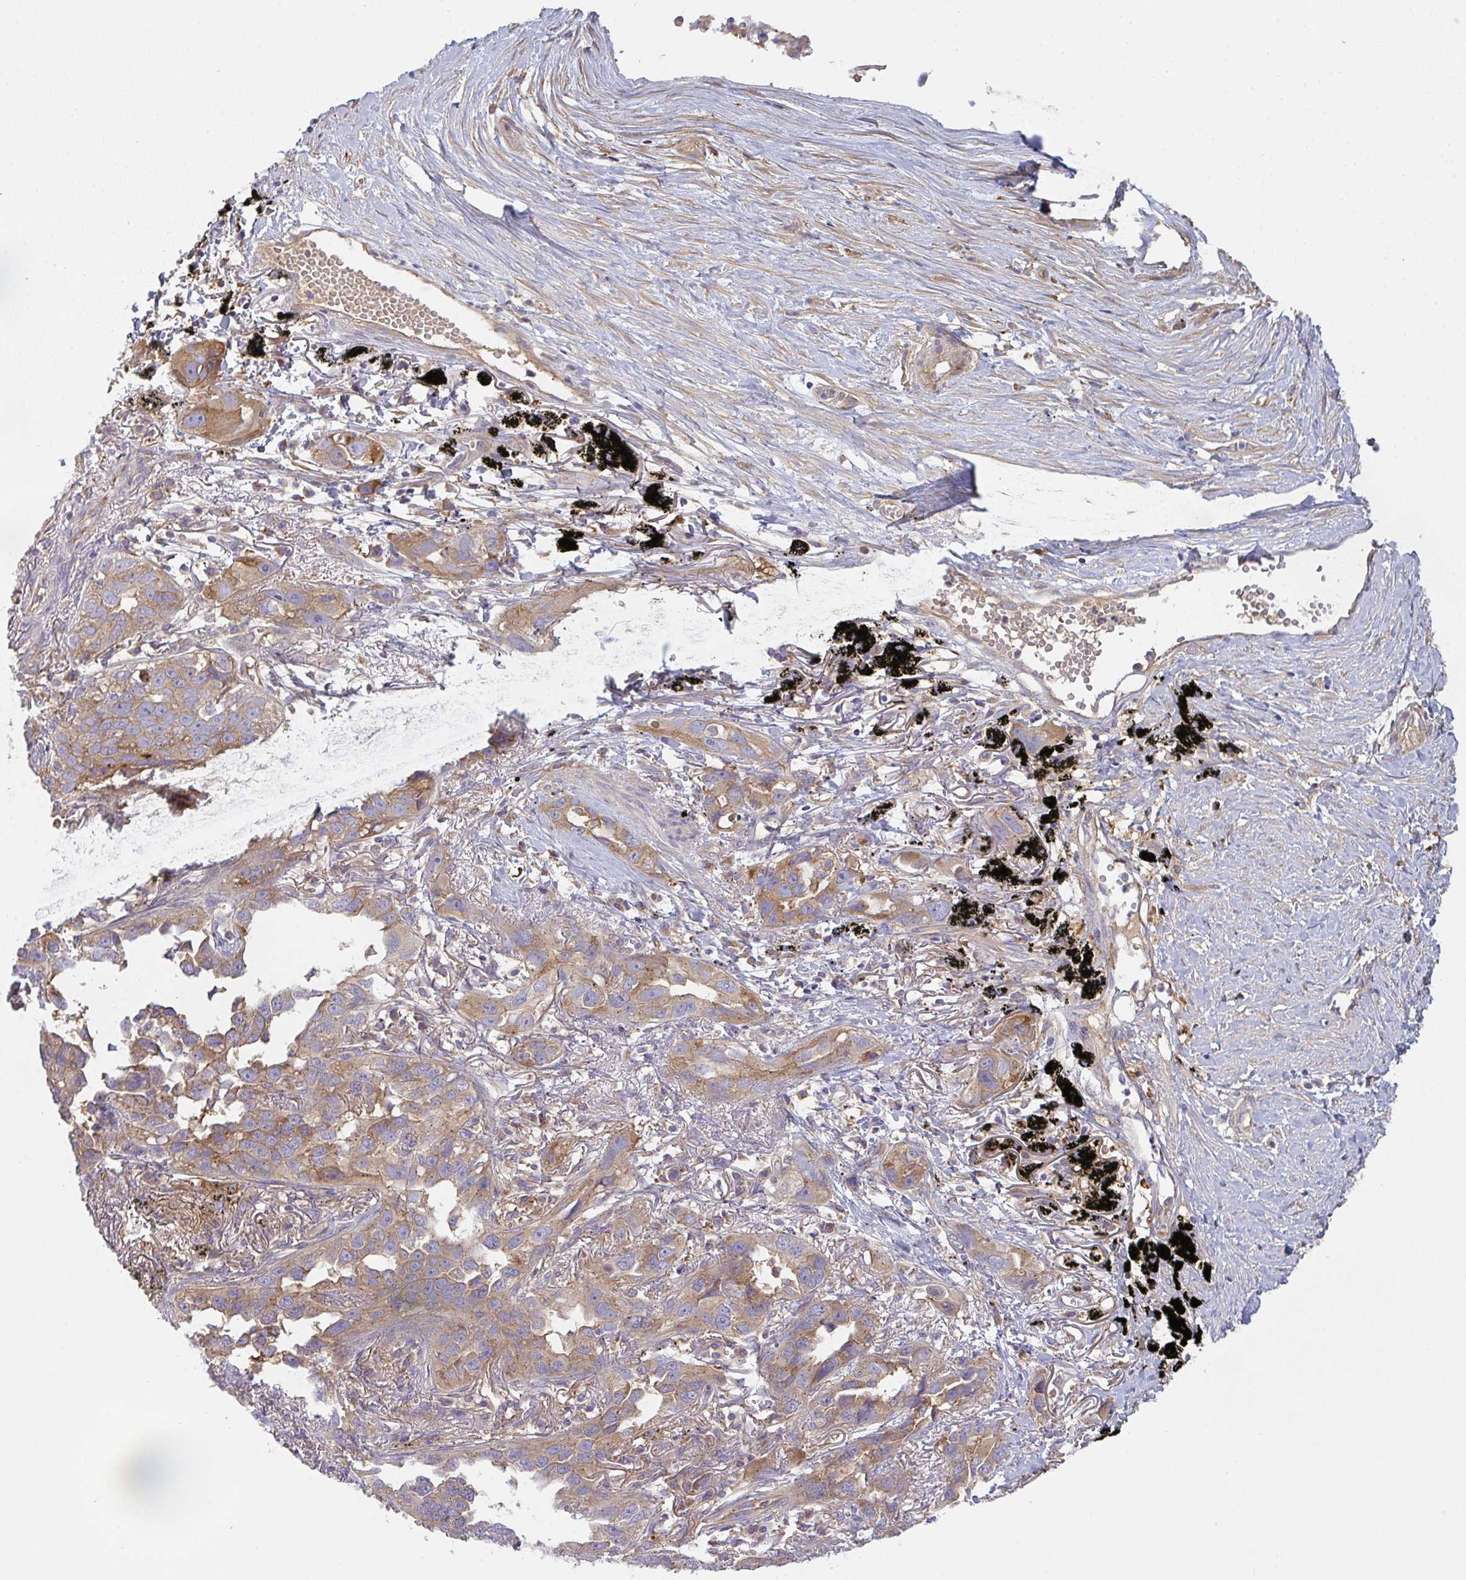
{"staining": {"intensity": "moderate", "quantity": ">75%", "location": "cytoplasmic/membranous"}, "tissue": "lung cancer", "cell_type": "Tumor cells", "image_type": "cancer", "snomed": [{"axis": "morphology", "description": "Adenocarcinoma, NOS"}, {"axis": "topography", "description": "Lung"}], "caption": "Moderate cytoplasmic/membranous positivity for a protein is appreciated in approximately >75% of tumor cells of lung cancer (adenocarcinoma) using immunohistochemistry.", "gene": "SNX5", "patient": {"sex": "male", "age": 67}}